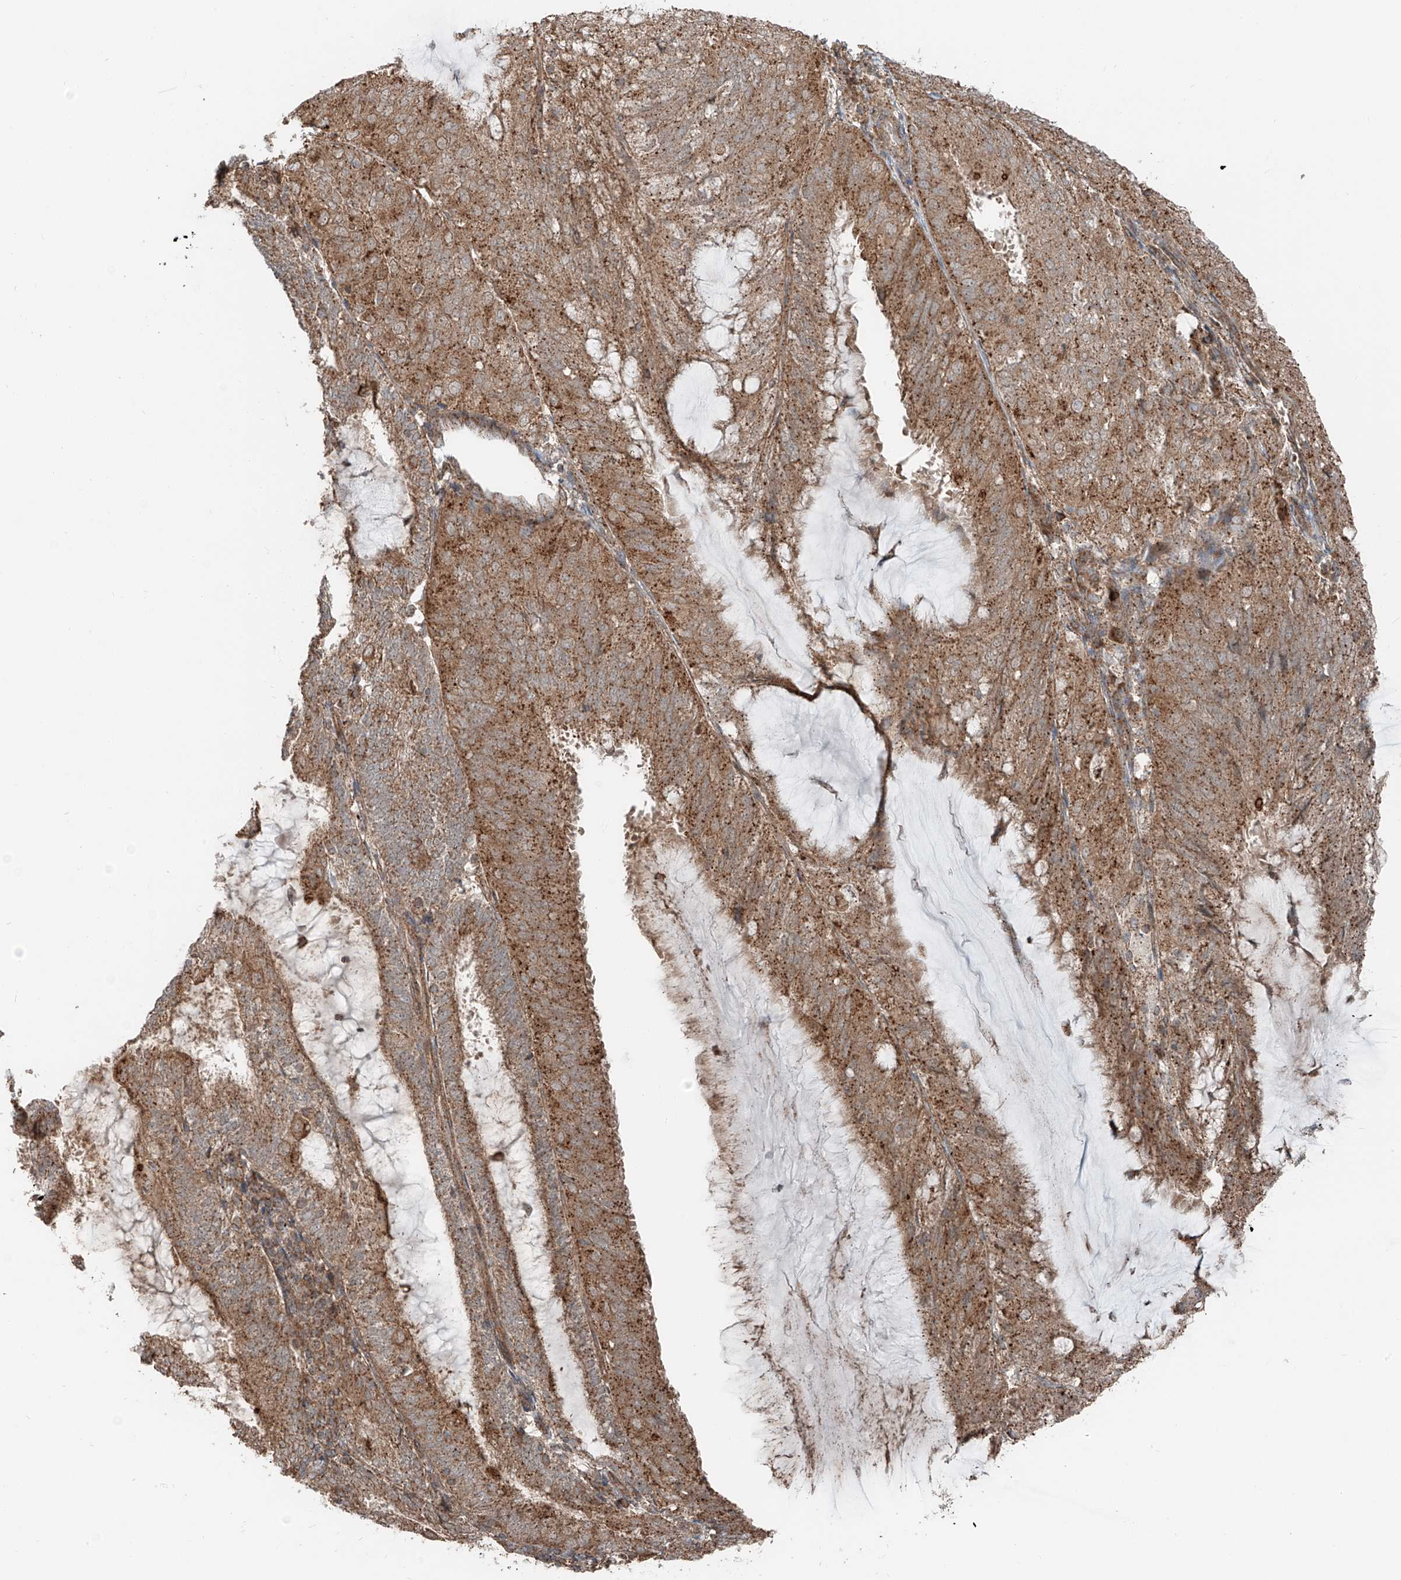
{"staining": {"intensity": "moderate", "quantity": ">75%", "location": "cytoplasmic/membranous"}, "tissue": "endometrial cancer", "cell_type": "Tumor cells", "image_type": "cancer", "snomed": [{"axis": "morphology", "description": "Adenocarcinoma, NOS"}, {"axis": "topography", "description": "Endometrium"}], "caption": "A brown stain highlights moderate cytoplasmic/membranous positivity of a protein in human adenocarcinoma (endometrial) tumor cells.", "gene": "CEP162", "patient": {"sex": "female", "age": 81}}